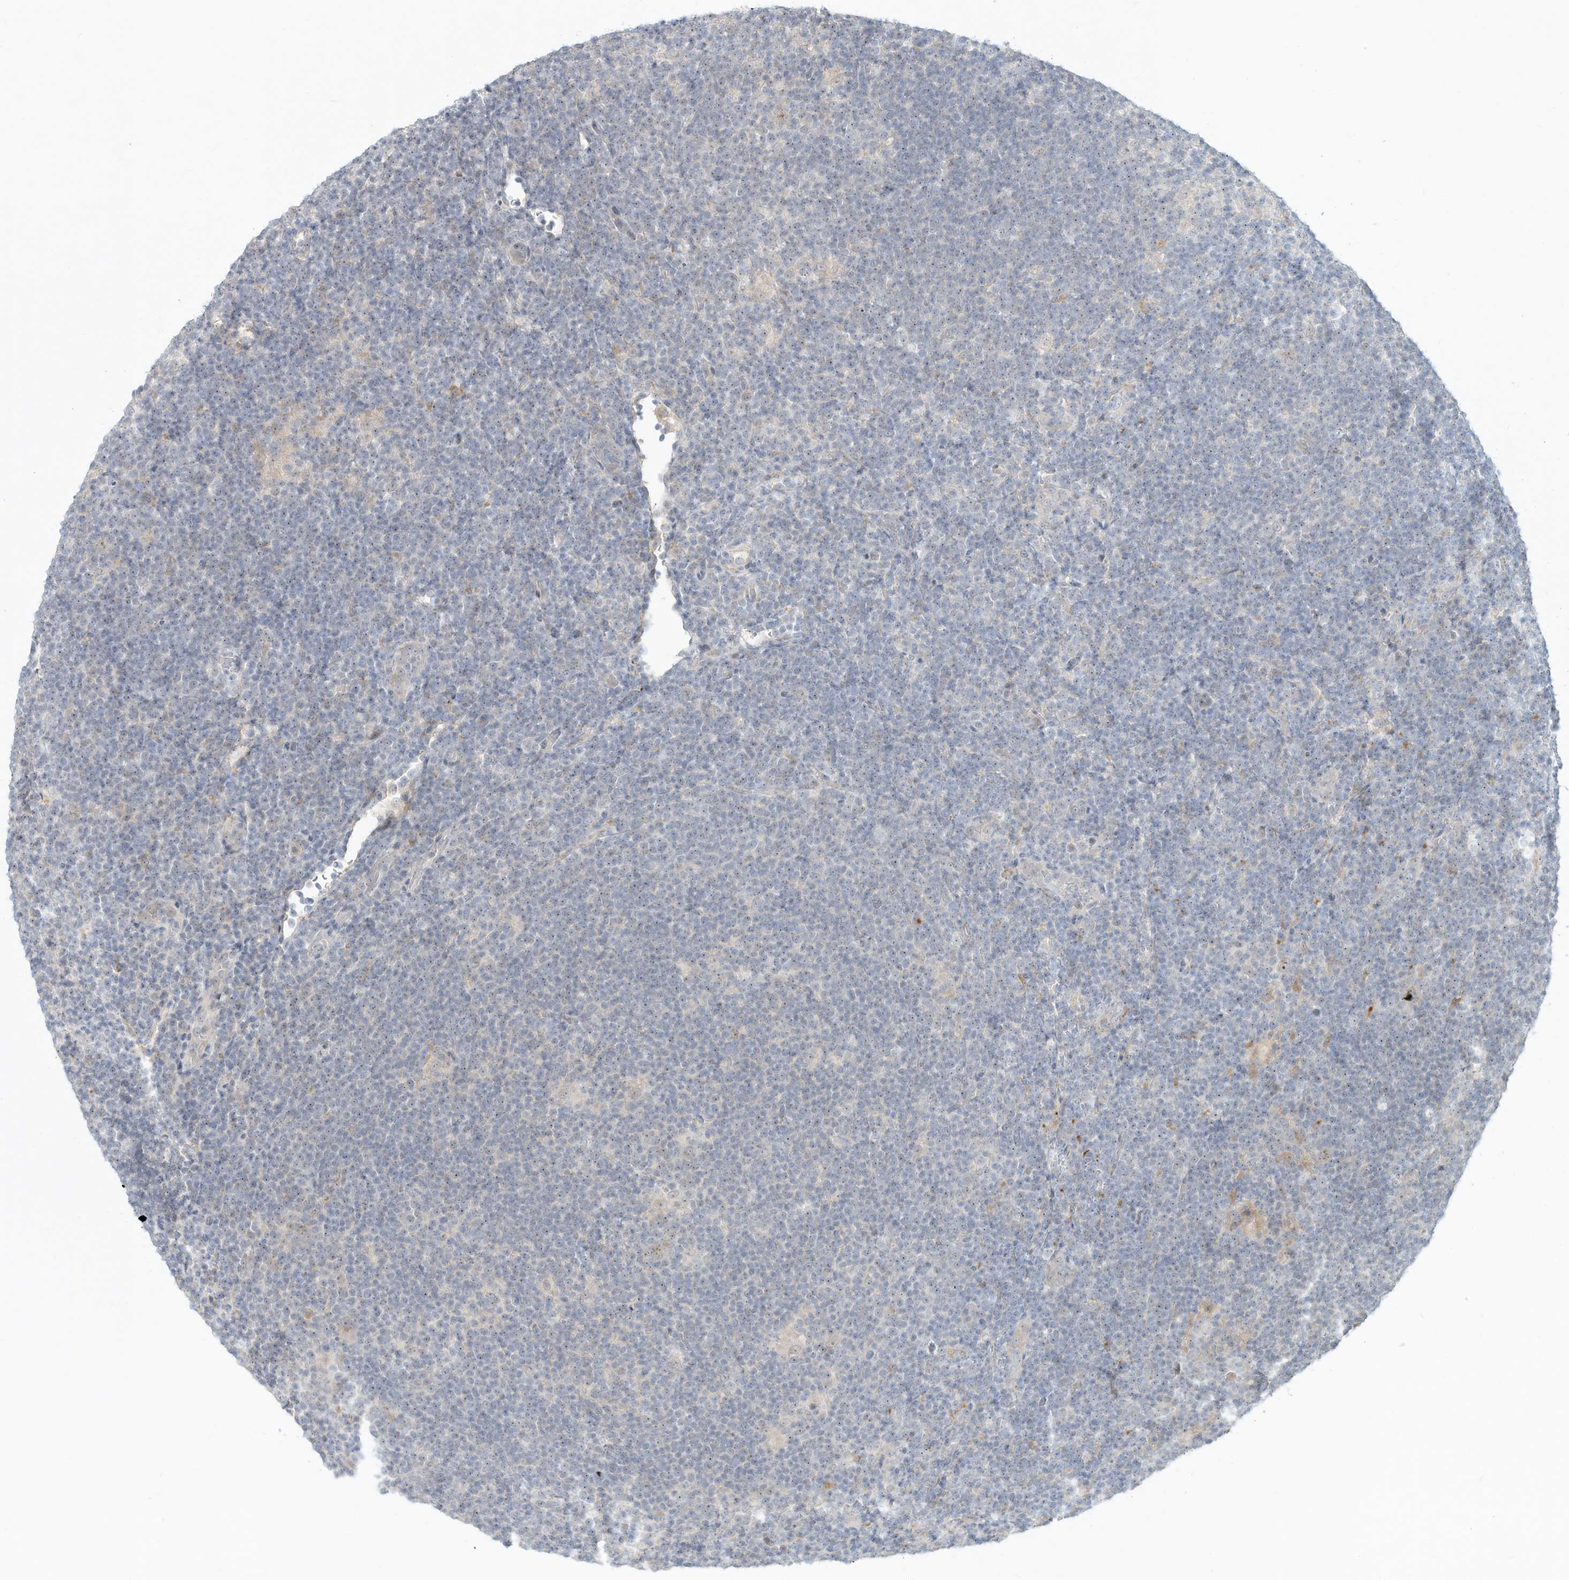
{"staining": {"intensity": "weak", "quantity": "<25%", "location": "cytoplasmic/membranous"}, "tissue": "lymphoma", "cell_type": "Tumor cells", "image_type": "cancer", "snomed": [{"axis": "morphology", "description": "Hodgkin's disease, NOS"}, {"axis": "topography", "description": "Lymph node"}], "caption": "Tumor cells show no significant expression in lymphoma.", "gene": "PAK6", "patient": {"sex": "female", "age": 57}}